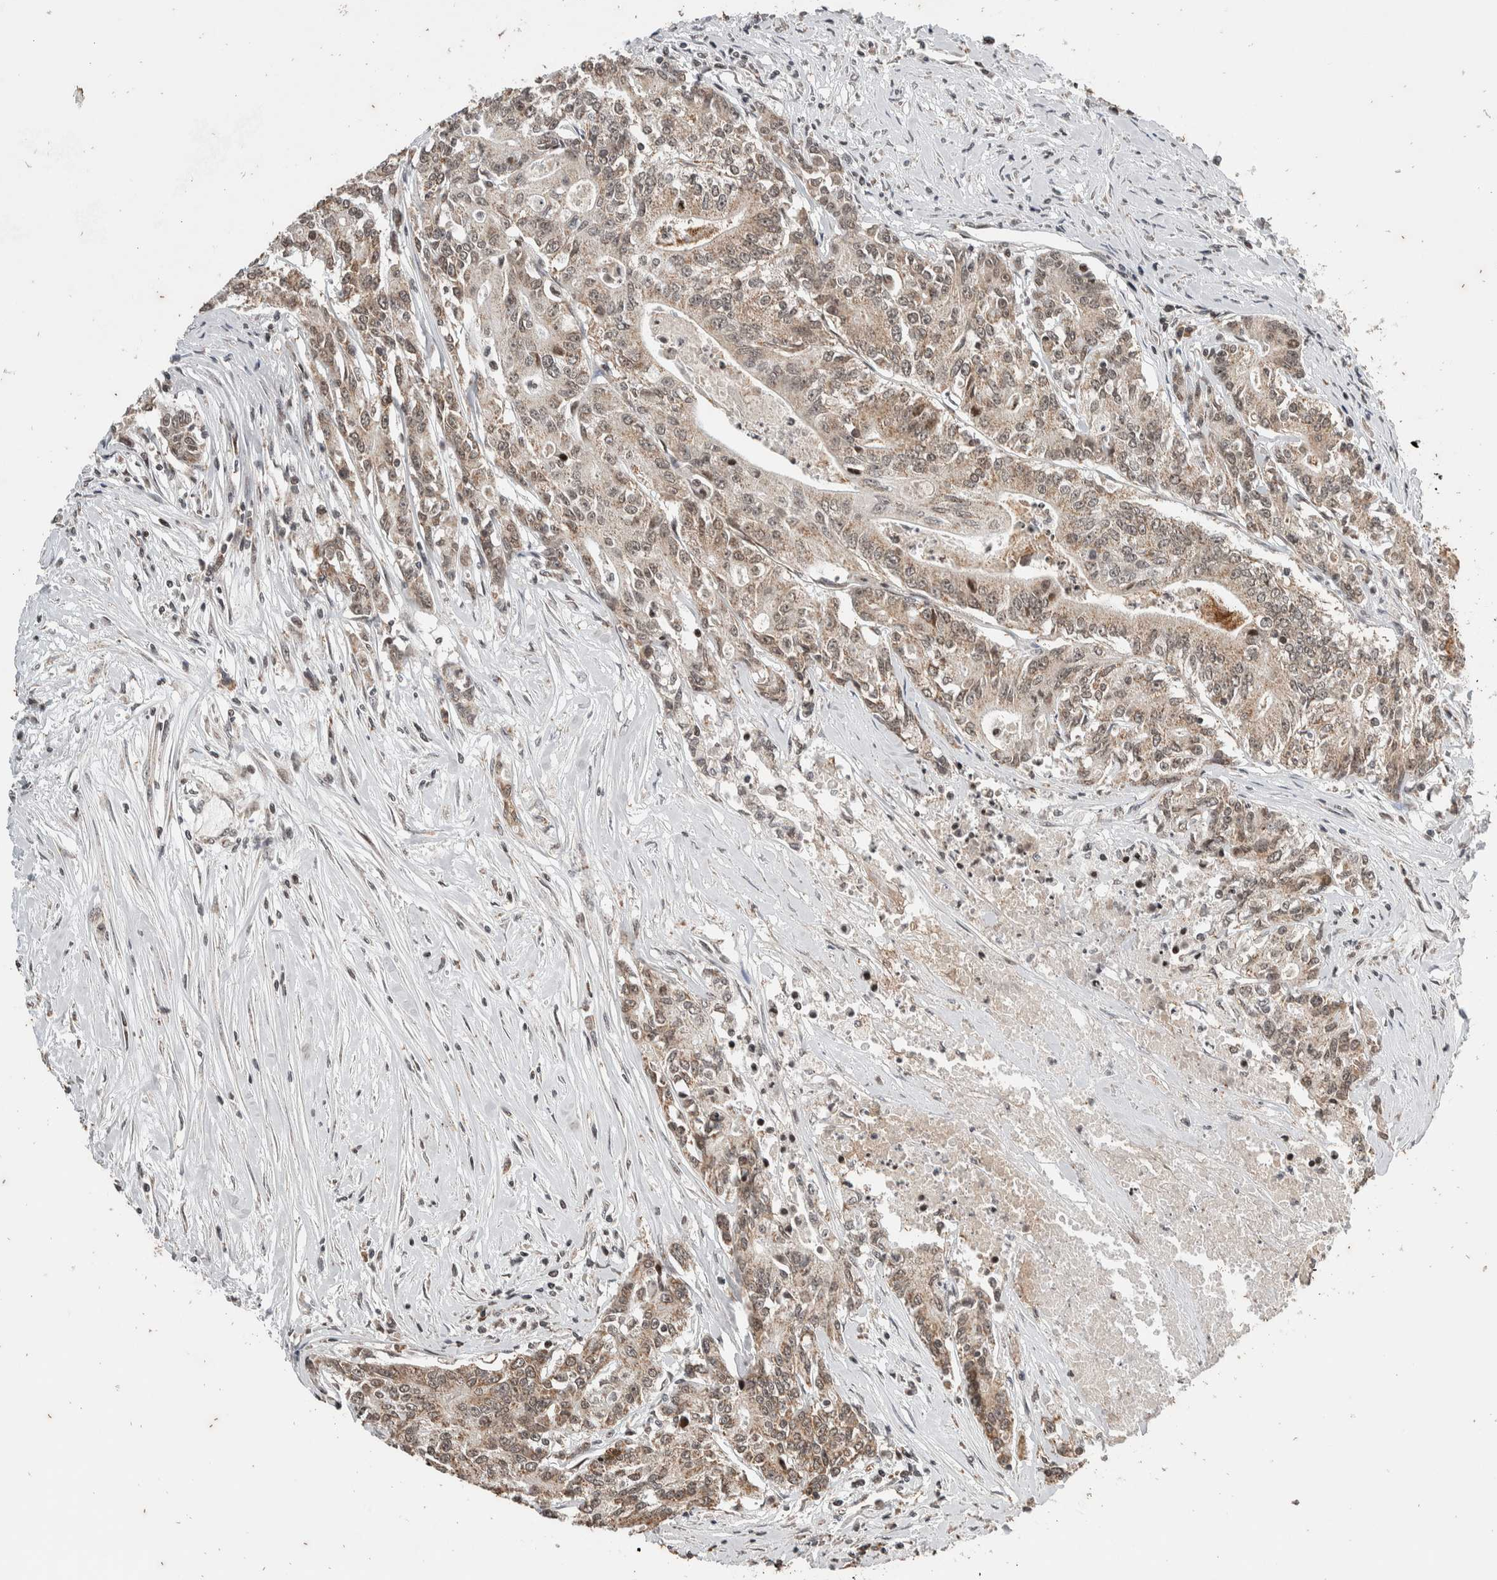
{"staining": {"intensity": "weak", "quantity": ">75%", "location": "cytoplasmic/membranous"}, "tissue": "colorectal cancer", "cell_type": "Tumor cells", "image_type": "cancer", "snomed": [{"axis": "morphology", "description": "Adenocarcinoma, NOS"}, {"axis": "topography", "description": "Colon"}], "caption": "Protein expression analysis of adenocarcinoma (colorectal) shows weak cytoplasmic/membranous positivity in about >75% of tumor cells.", "gene": "ATXN7L1", "patient": {"sex": "female", "age": 77}}